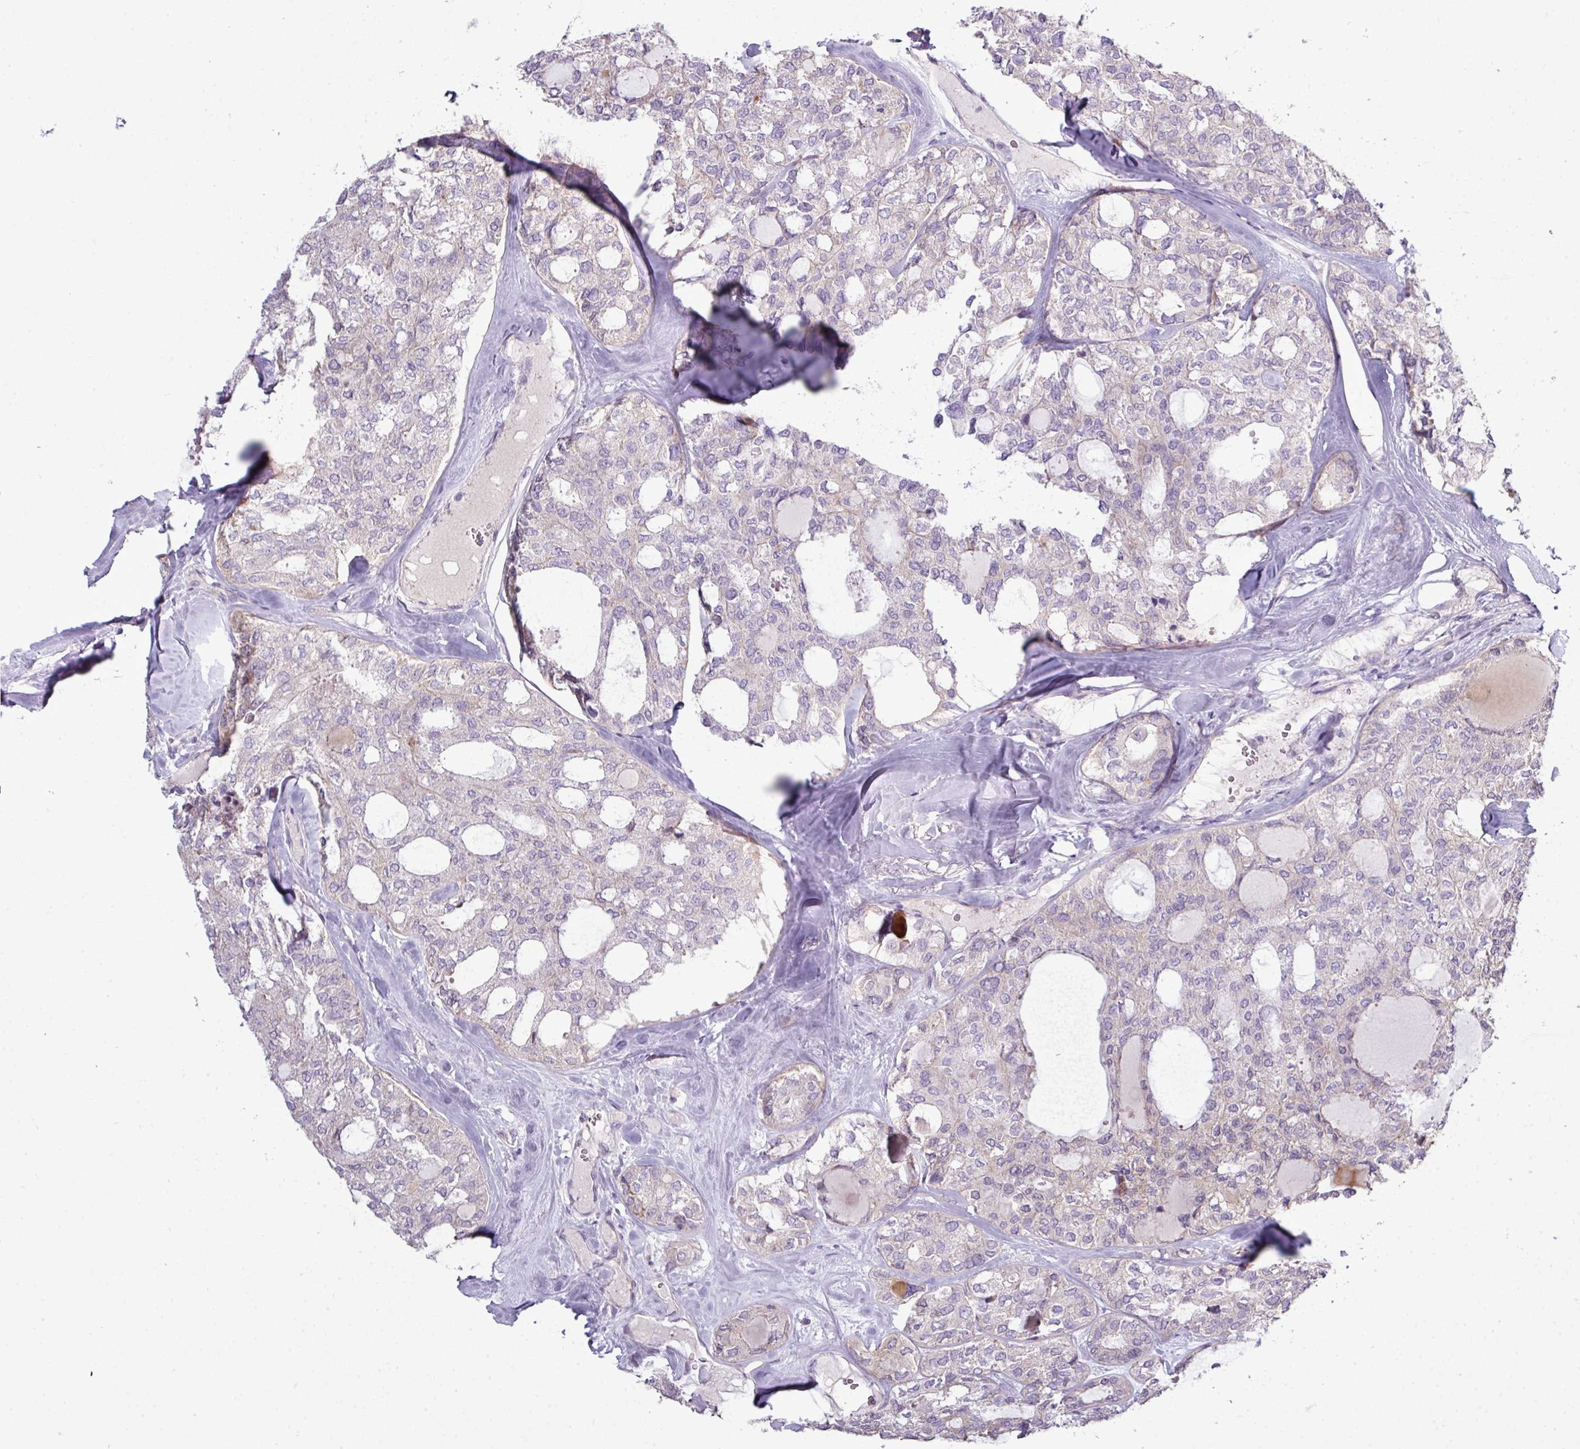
{"staining": {"intensity": "negative", "quantity": "none", "location": "none"}, "tissue": "thyroid cancer", "cell_type": "Tumor cells", "image_type": "cancer", "snomed": [{"axis": "morphology", "description": "Follicular adenoma carcinoma, NOS"}, {"axis": "topography", "description": "Thyroid gland"}], "caption": "Thyroid cancer (follicular adenoma carcinoma) was stained to show a protein in brown. There is no significant positivity in tumor cells.", "gene": "AGAP5", "patient": {"sex": "male", "age": 75}}